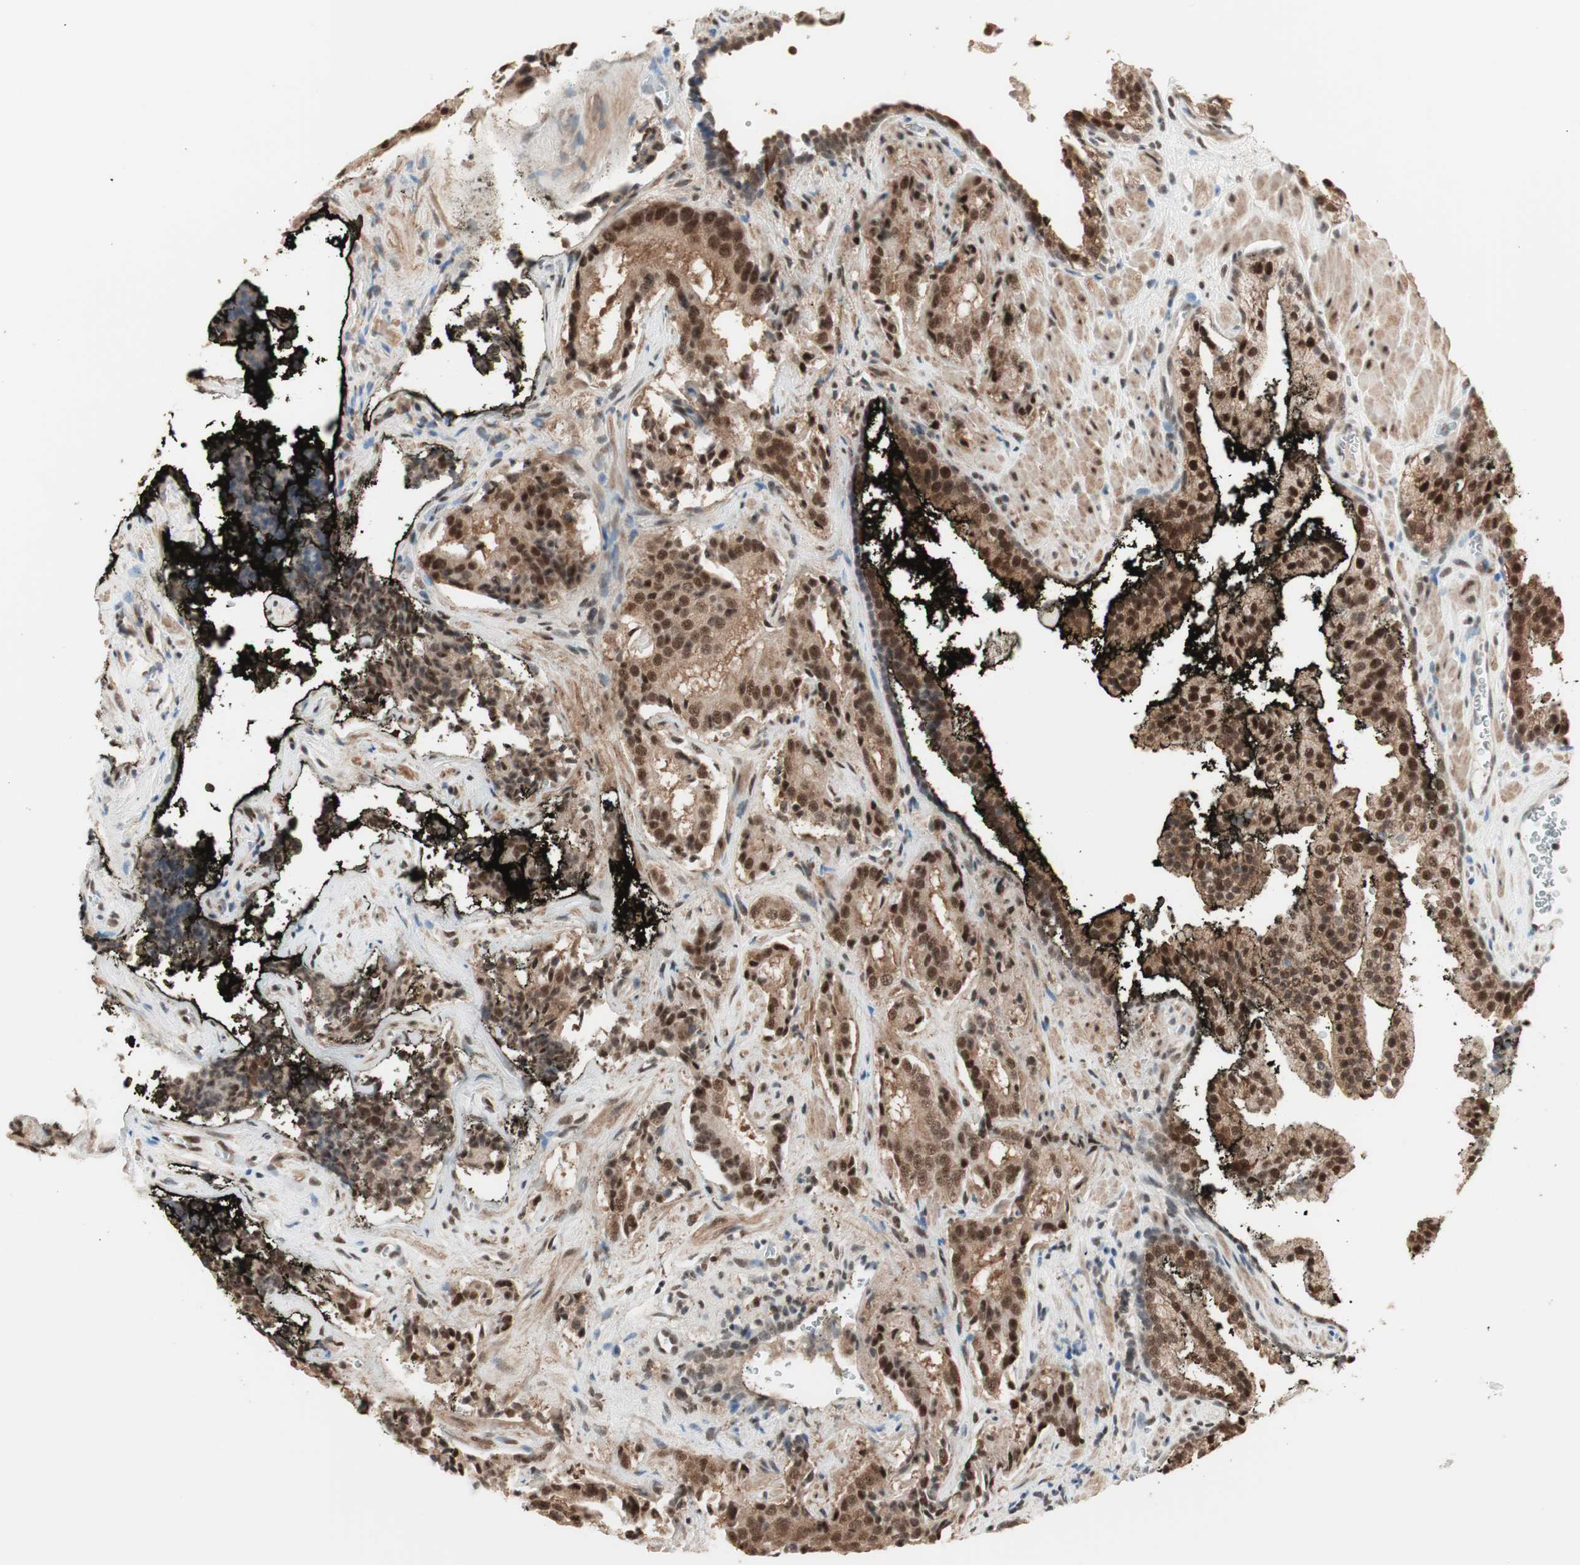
{"staining": {"intensity": "moderate", "quantity": ">75%", "location": "cytoplasmic/membranous,nuclear"}, "tissue": "prostate cancer", "cell_type": "Tumor cells", "image_type": "cancer", "snomed": [{"axis": "morphology", "description": "Adenocarcinoma, High grade"}, {"axis": "topography", "description": "Prostate"}], "caption": "Protein expression analysis of prostate cancer (adenocarcinoma (high-grade)) reveals moderate cytoplasmic/membranous and nuclear expression in about >75% of tumor cells.", "gene": "SMARCE1", "patient": {"sex": "male", "age": 58}}